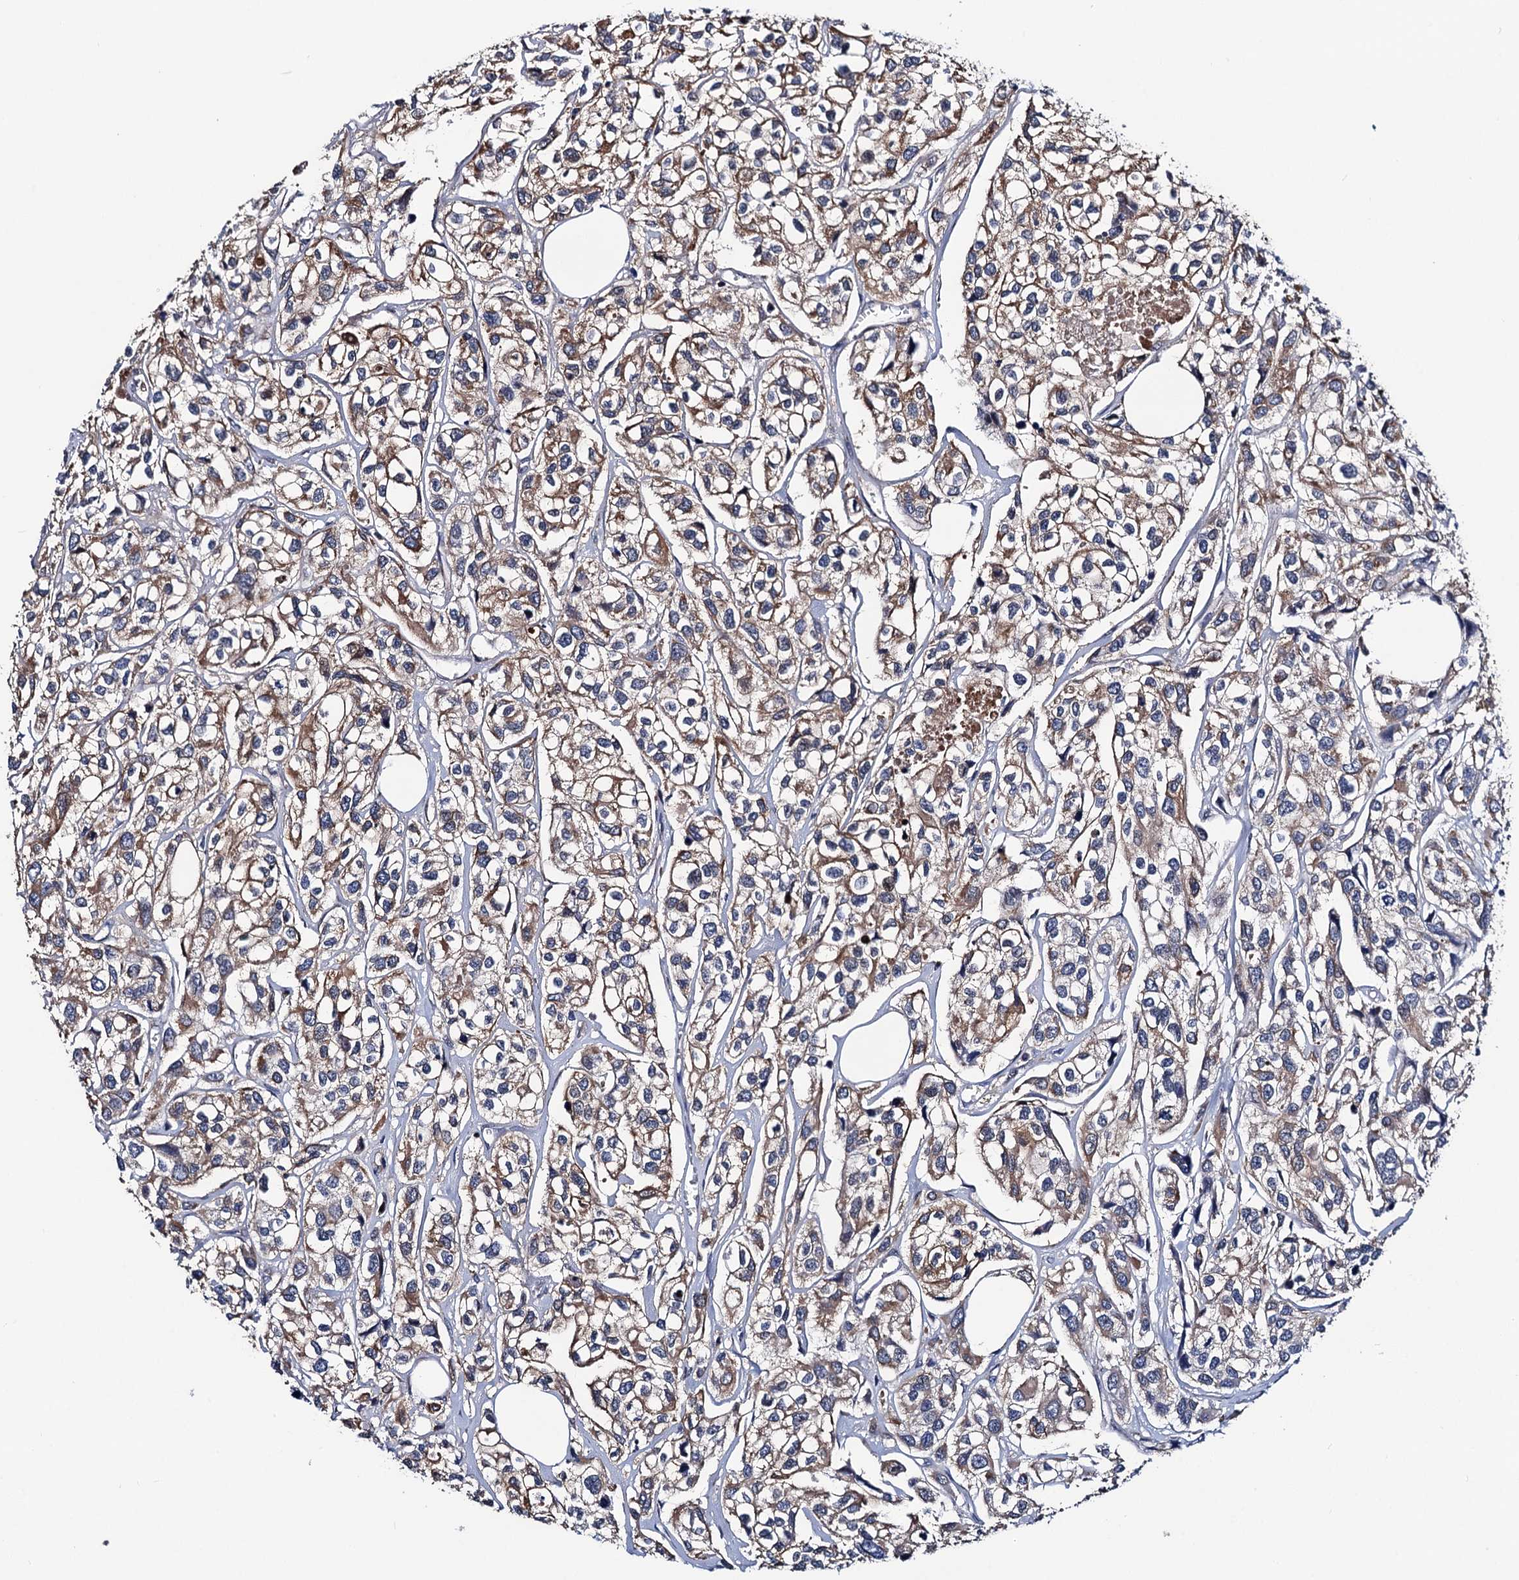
{"staining": {"intensity": "moderate", "quantity": ">75%", "location": "cytoplasmic/membranous"}, "tissue": "urothelial cancer", "cell_type": "Tumor cells", "image_type": "cancer", "snomed": [{"axis": "morphology", "description": "Urothelial carcinoma, High grade"}, {"axis": "topography", "description": "Urinary bladder"}], "caption": "A micrograph of urothelial cancer stained for a protein displays moderate cytoplasmic/membranous brown staining in tumor cells.", "gene": "PTCD3", "patient": {"sex": "male", "age": 67}}